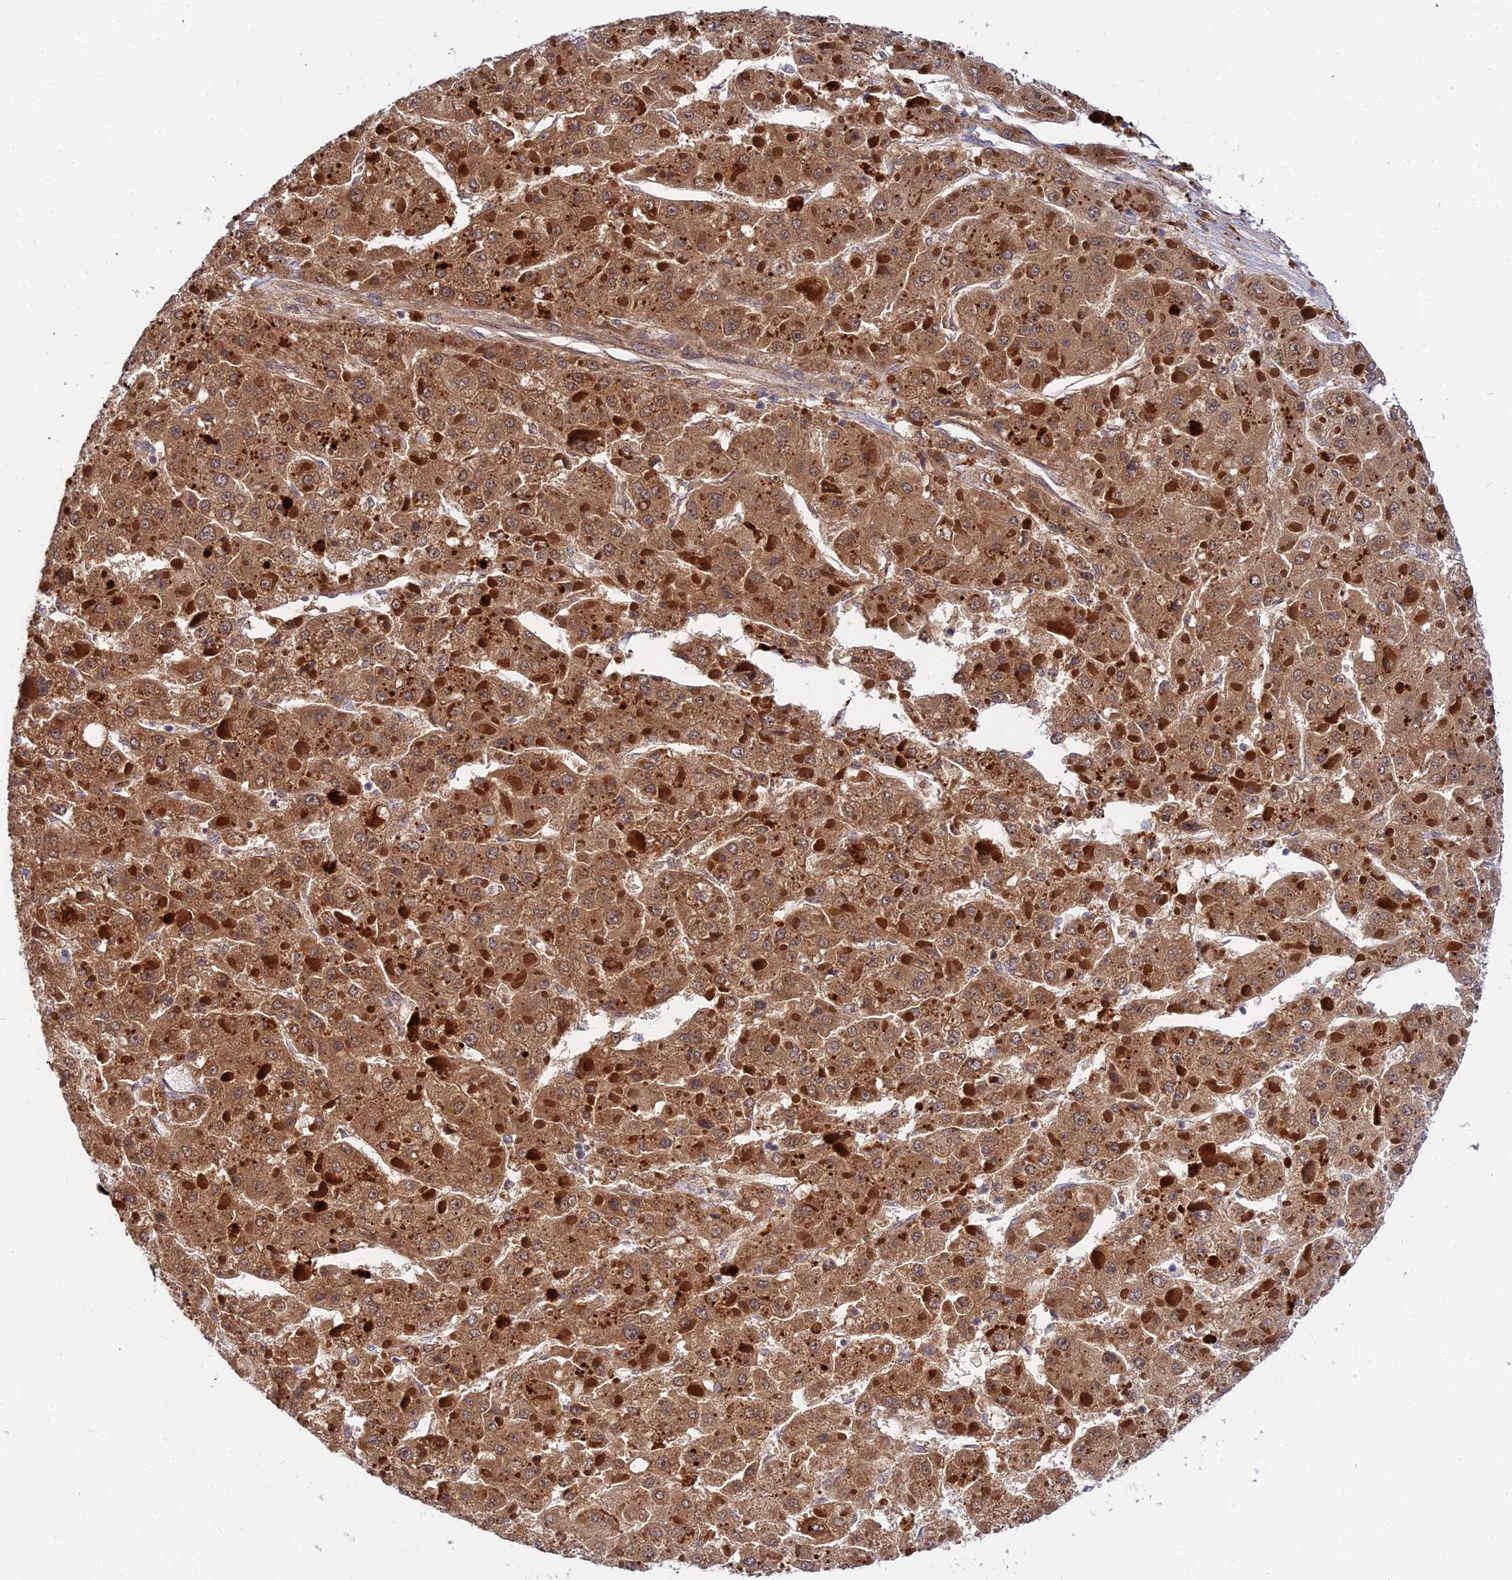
{"staining": {"intensity": "moderate", "quantity": ">75%", "location": "cytoplasmic/membranous"}, "tissue": "liver cancer", "cell_type": "Tumor cells", "image_type": "cancer", "snomed": [{"axis": "morphology", "description": "Carcinoma, Hepatocellular, NOS"}, {"axis": "topography", "description": "Liver"}], "caption": "Immunohistochemistry (IHC) (DAB) staining of human liver cancer (hepatocellular carcinoma) exhibits moderate cytoplasmic/membranous protein positivity in approximately >75% of tumor cells.", "gene": "ACOT2", "patient": {"sex": "female", "age": 73}}